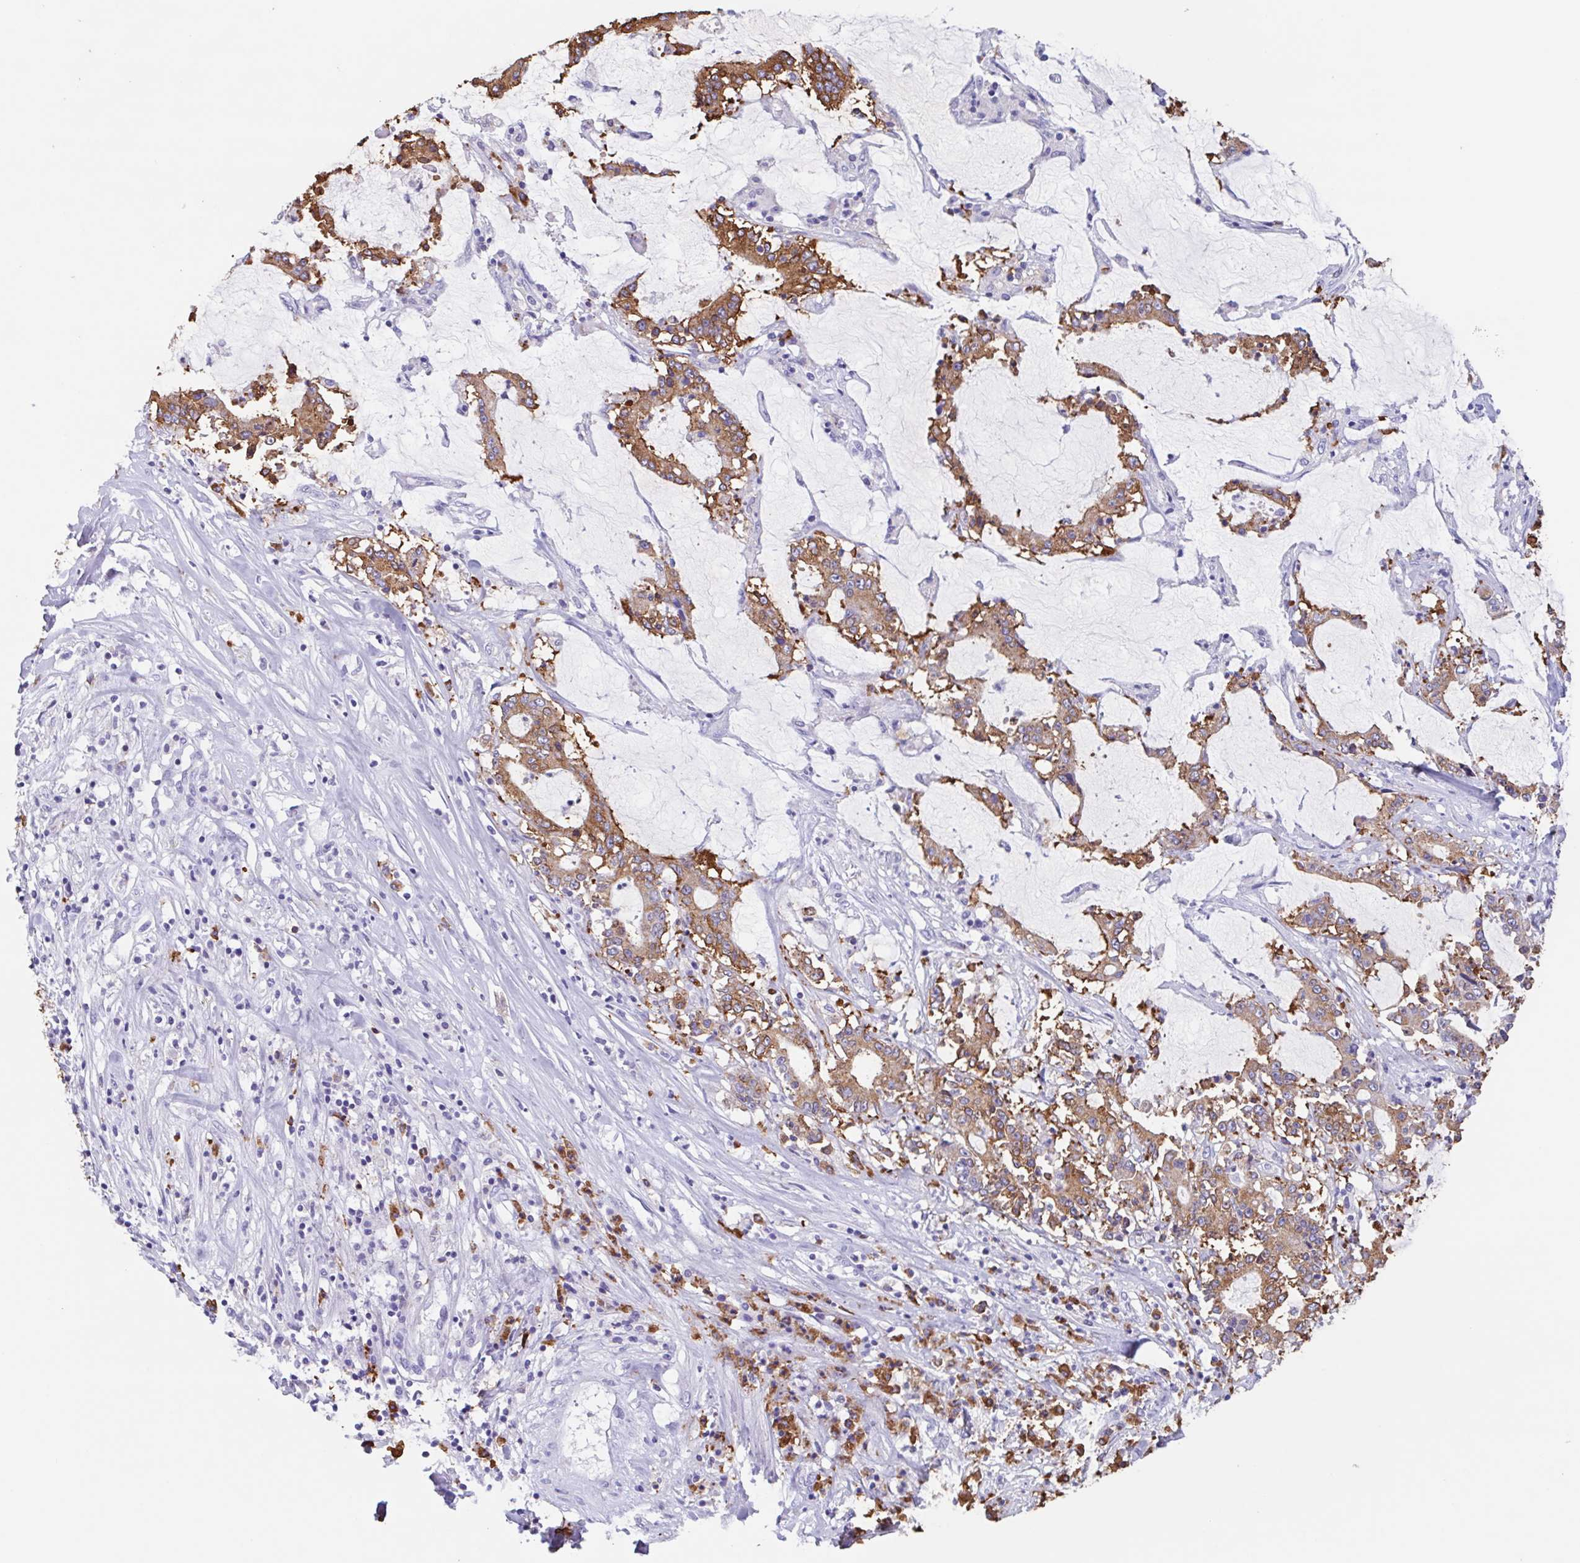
{"staining": {"intensity": "moderate", "quantity": ">75%", "location": "cytoplasmic/membranous"}, "tissue": "stomach cancer", "cell_type": "Tumor cells", "image_type": "cancer", "snomed": [{"axis": "morphology", "description": "Adenocarcinoma, NOS"}, {"axis": "topography", "description": "Stomach, upper"}], "caption": "This is an image of immunohistochemistry staining of stomach cancer (adenocarcinoma), which shows moderate positivity in the cytoplasmic/membranous of tumor cells.", "gene": "TPD52", "patient": {"sex": "male", "age": 68}}